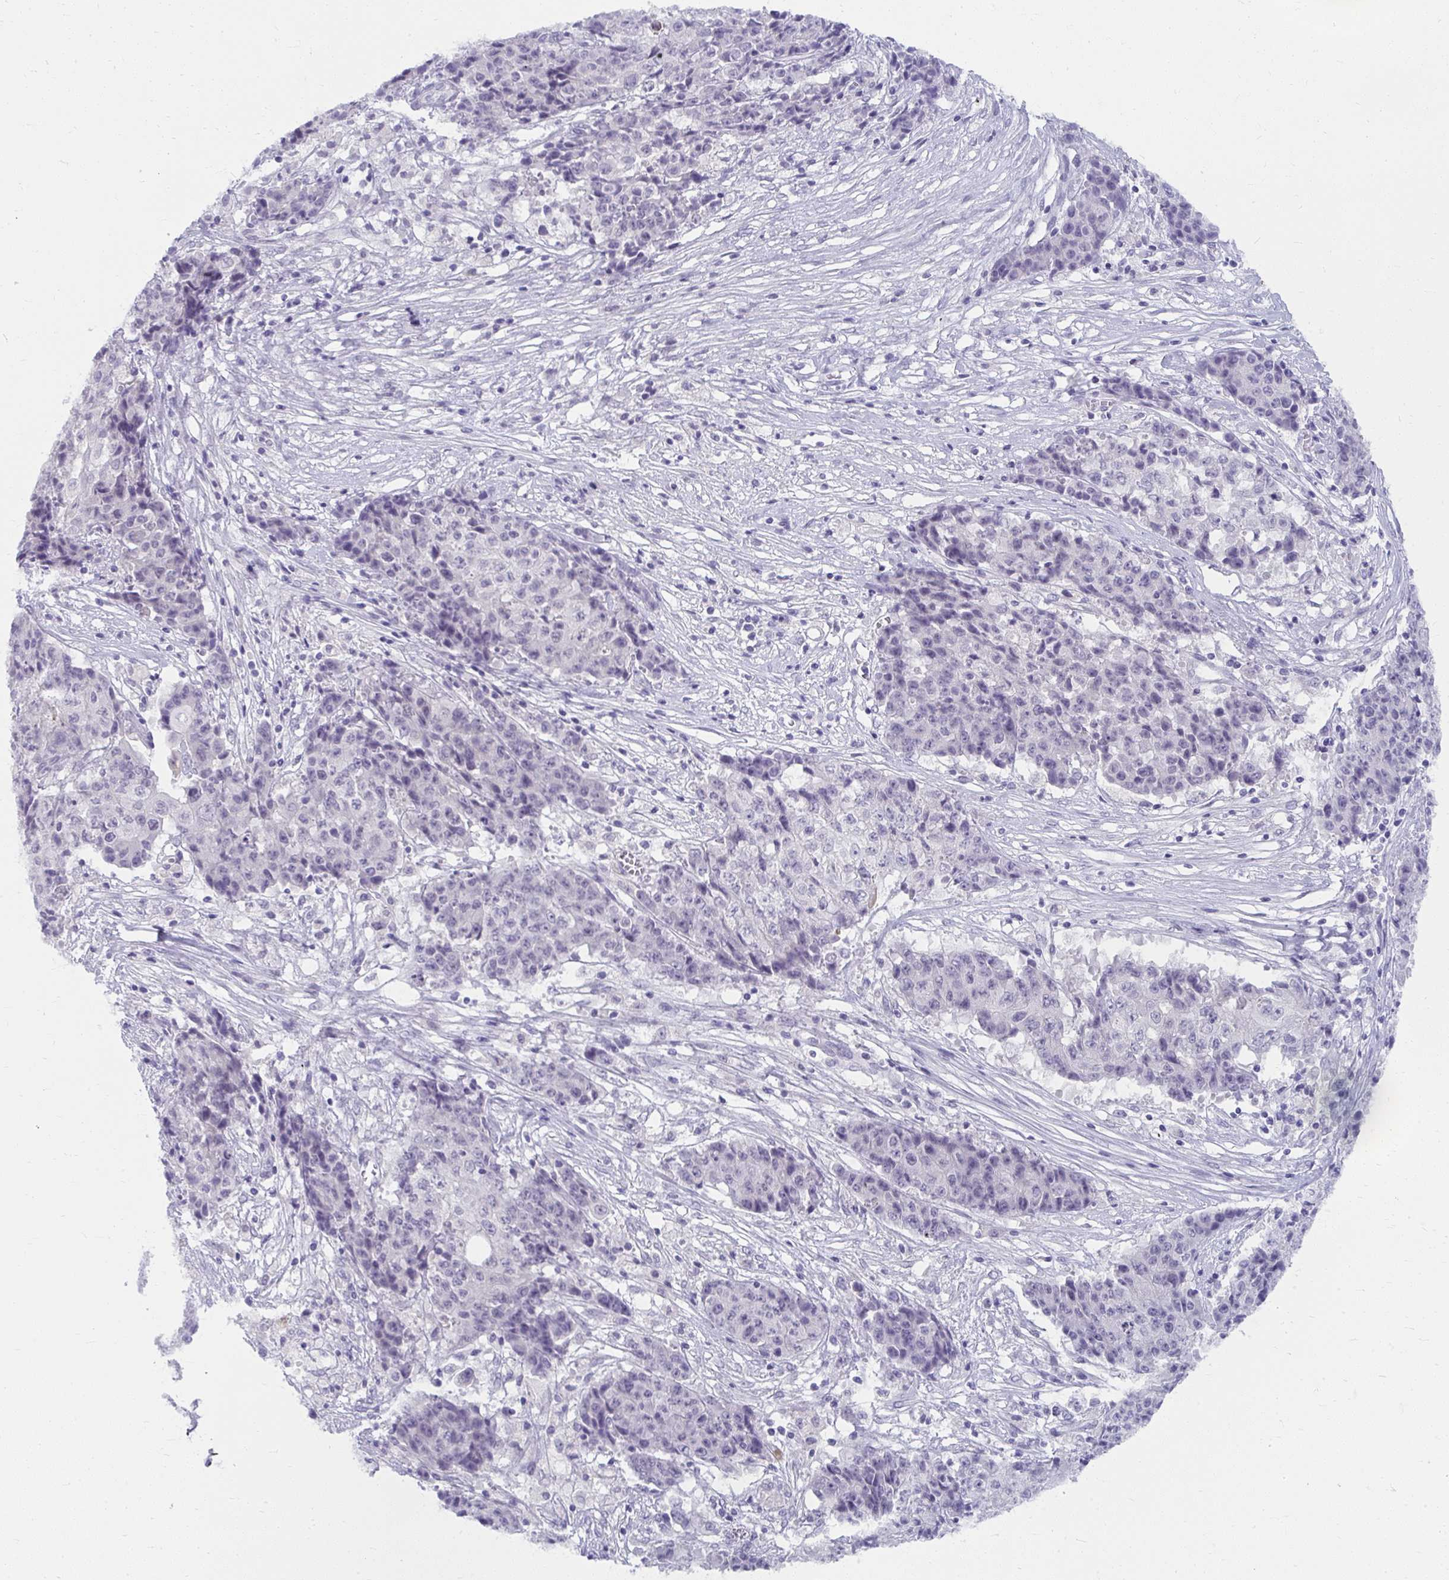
{"staining": {"intensity": "negative", "quantity": "none", "location": "none"}, "tissue": "ovarian cancer", "cell_type": "Tumor cells", "image_type": "cancer", "snomed": [{"axis": "morphology", "description": "Carcinoma, endometroid"}, {"axis": "topography", "description": "Ovary"}], "caption": "Immunohistochemical staining of human ovarian cancer demonstrates no significant positivity in tumor cells.", "gene": "UGT3A2", "patient": {"sex": "female", "age": 42}}